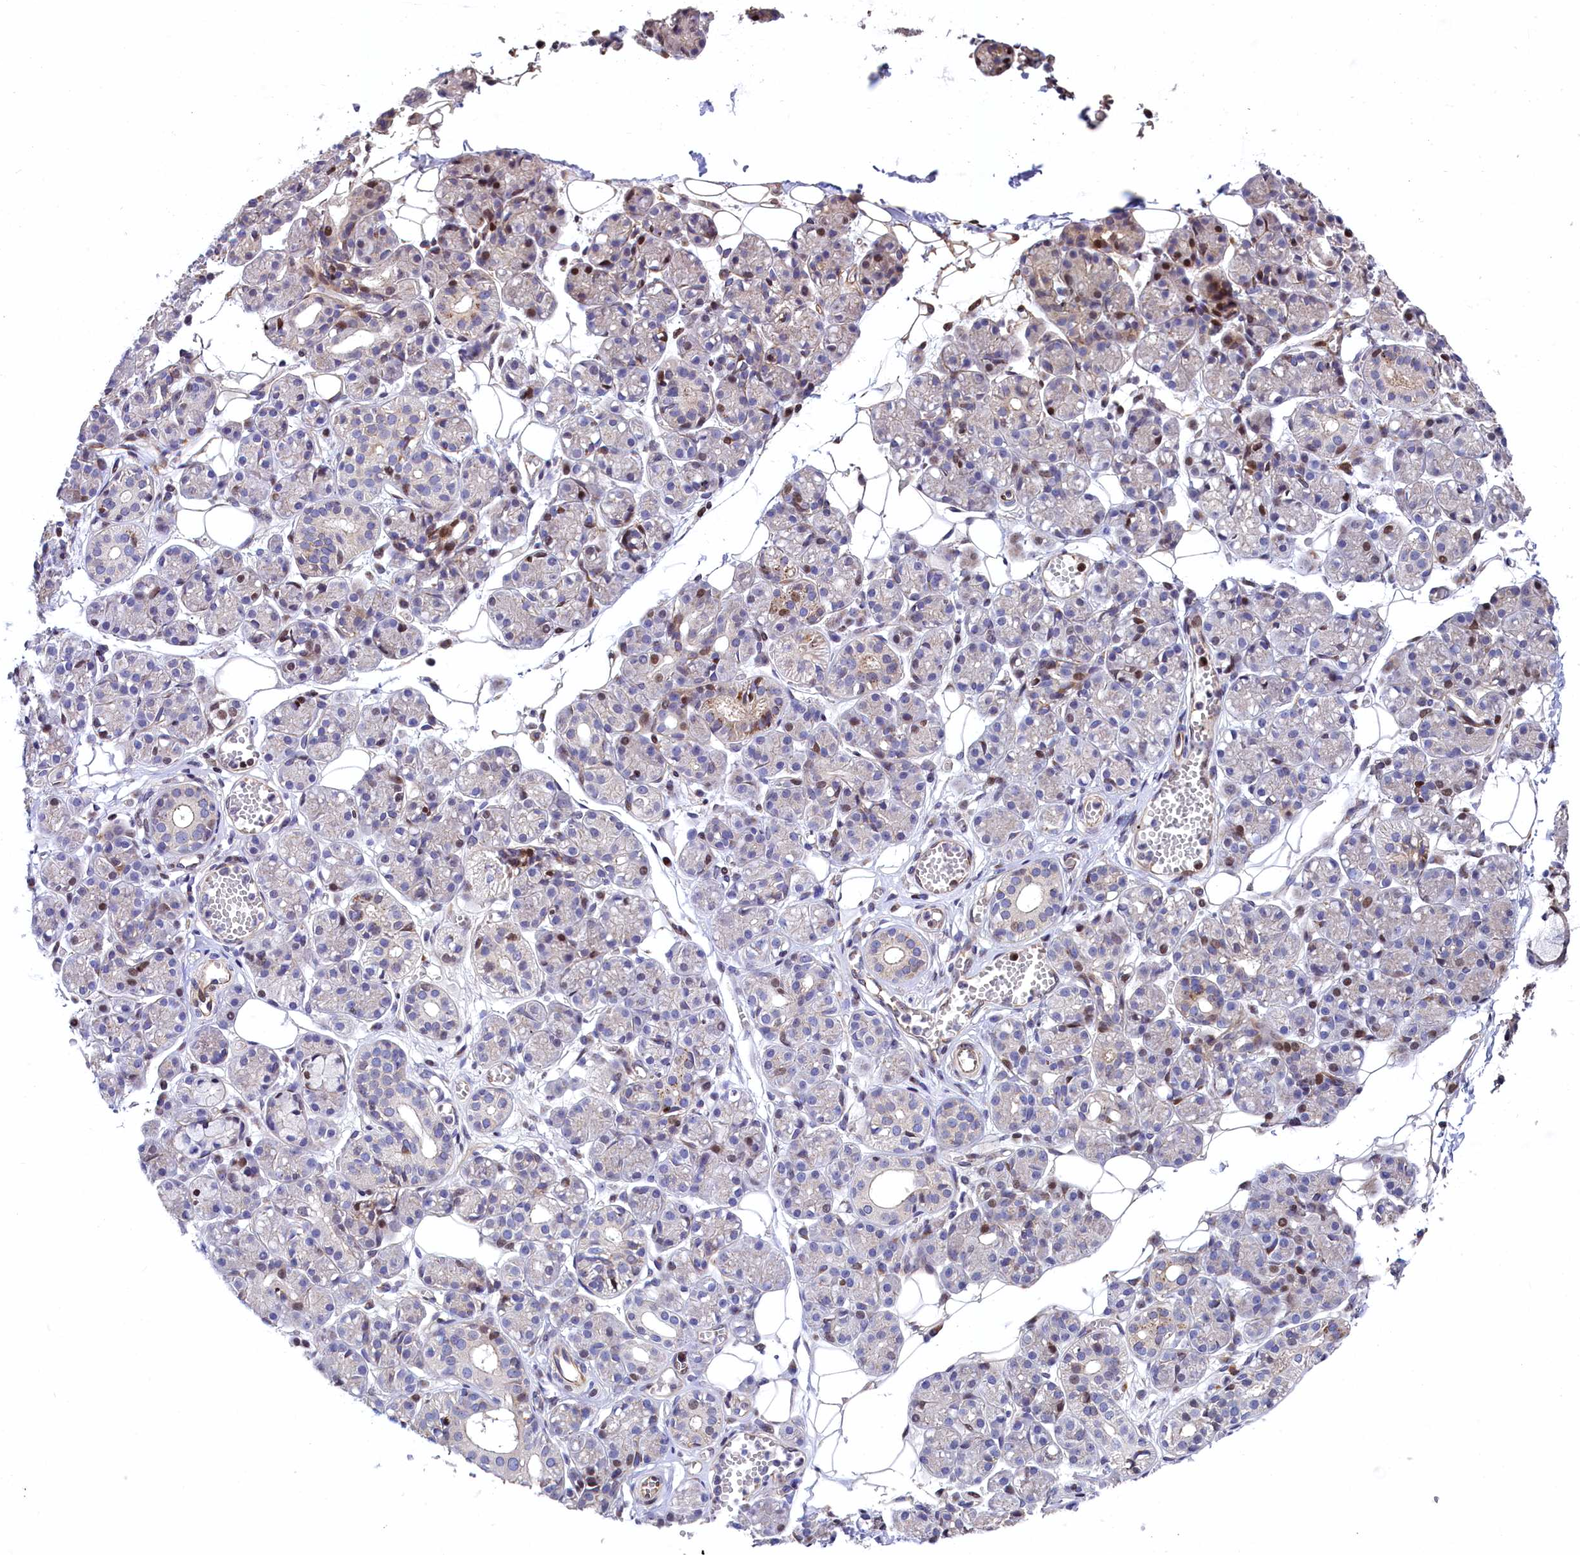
{"staining": {"intensity": "moderate", "quantity": "<25%", "location": "nuclear"}, "tissue": "salivary gland", "cell_type": "Glandular cells", "image_type": "normal", "snomed": [{"axis": "morphology", "description": "Normal tissue, NOS"}, {"axis": "topography", "description": "Salivary gland"}], "caption": "Immunohistochemistry (IHC) of normal salivary gland shows low levels of moderate nuclear positivity in approximately <25% of glandular cells.", "gene": "TGDS", "patient": {"sex": "male", "age": 63}}